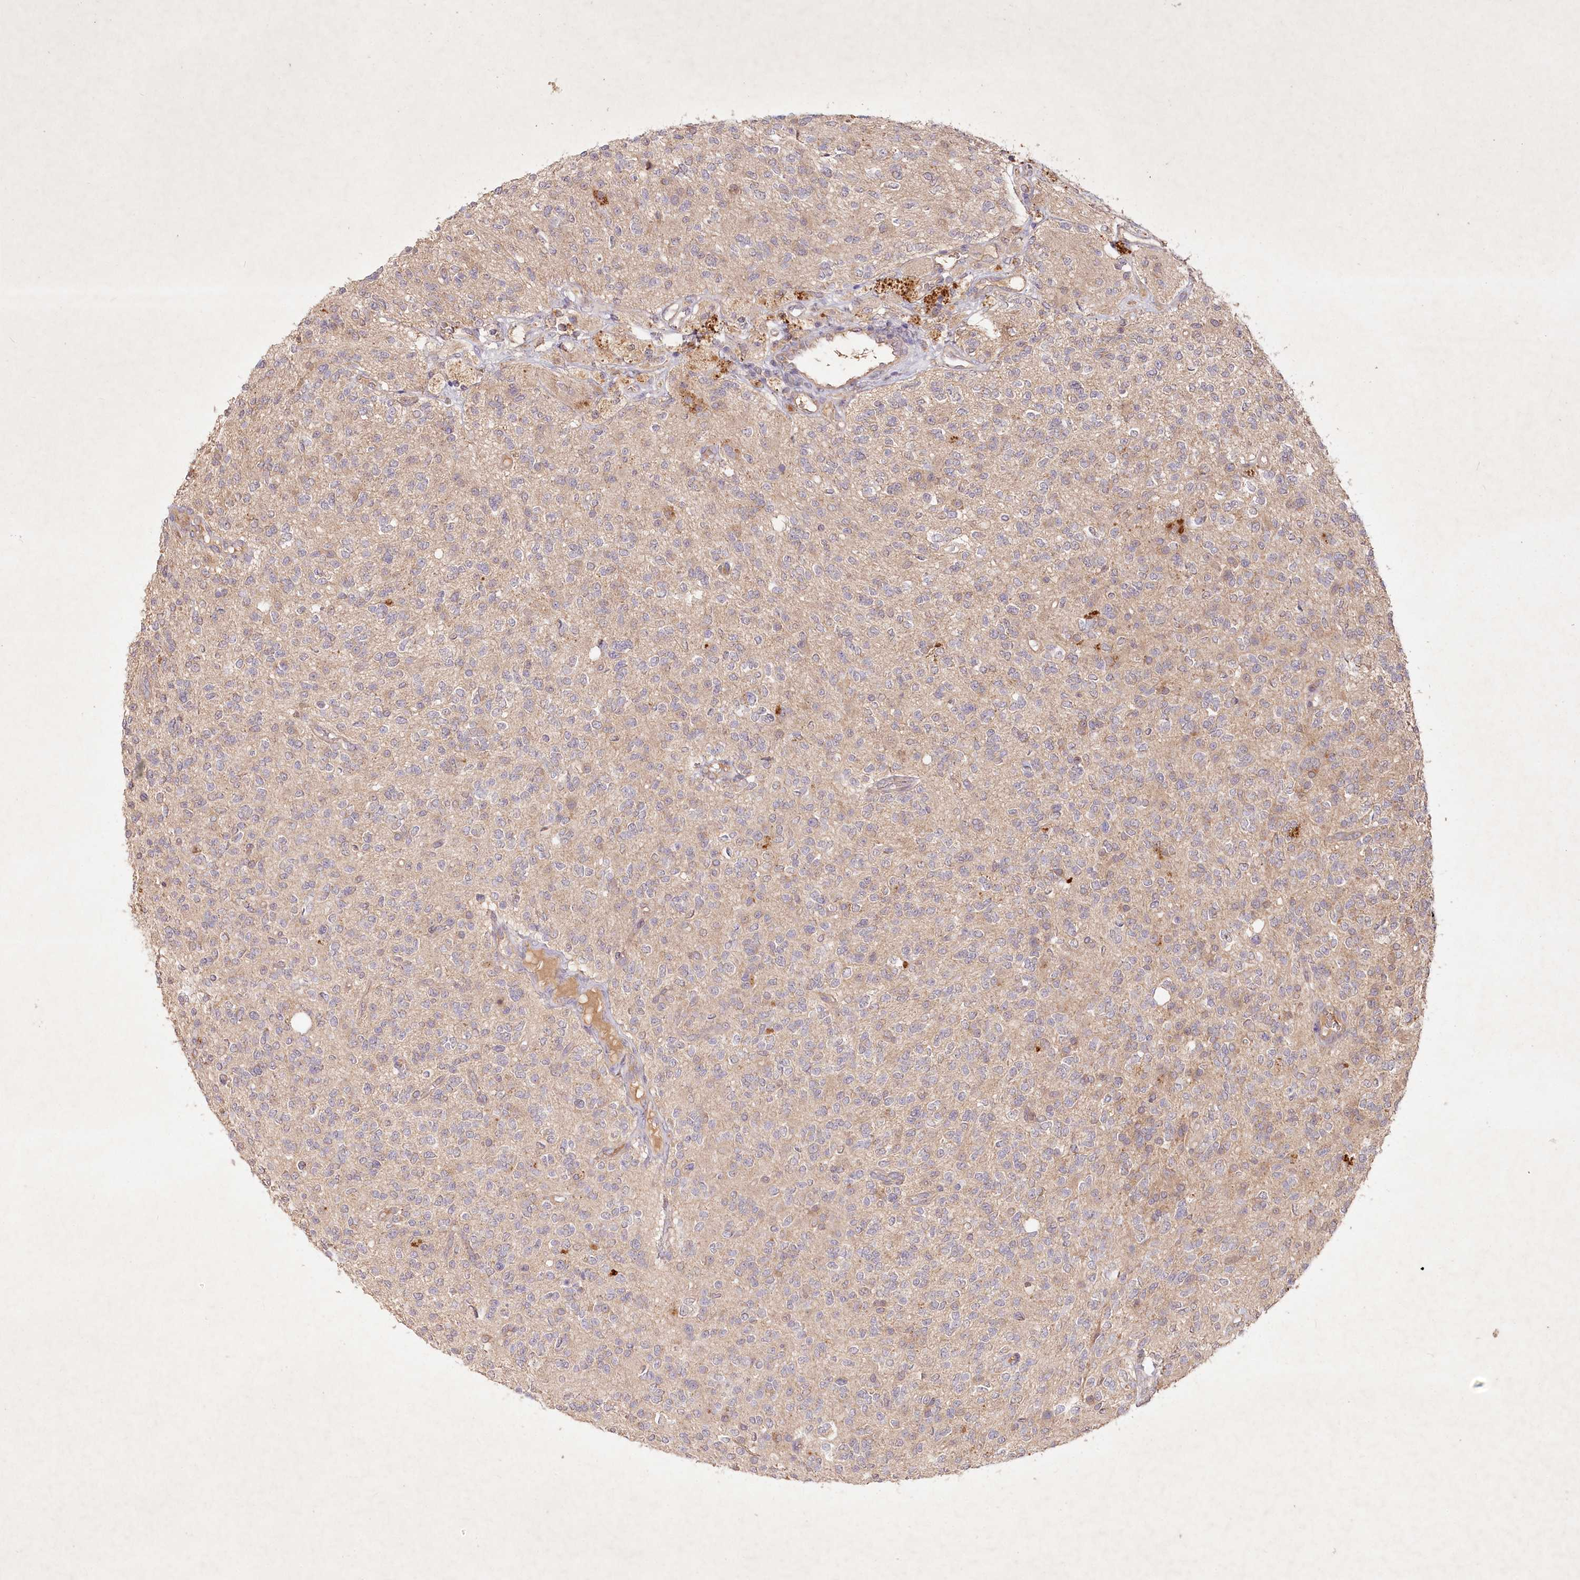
{"staining": {"intensity": "negative", "quantity": "none", "location": "none"}, "tissue": "glioma", "cell_type": "Tumor cells", "image_type": "cancer", "snomed": [{"axis": "morphology", "description": "Glioma, malignant, High grade"}, {"axis": "topography", "description": "Brain"}], "caption": "Tumor cells show no significant protein staining in high-grade glioma (malignant).", "gene": "IRAK1BP1", "patient": {"sex": "male", "age": 34}}